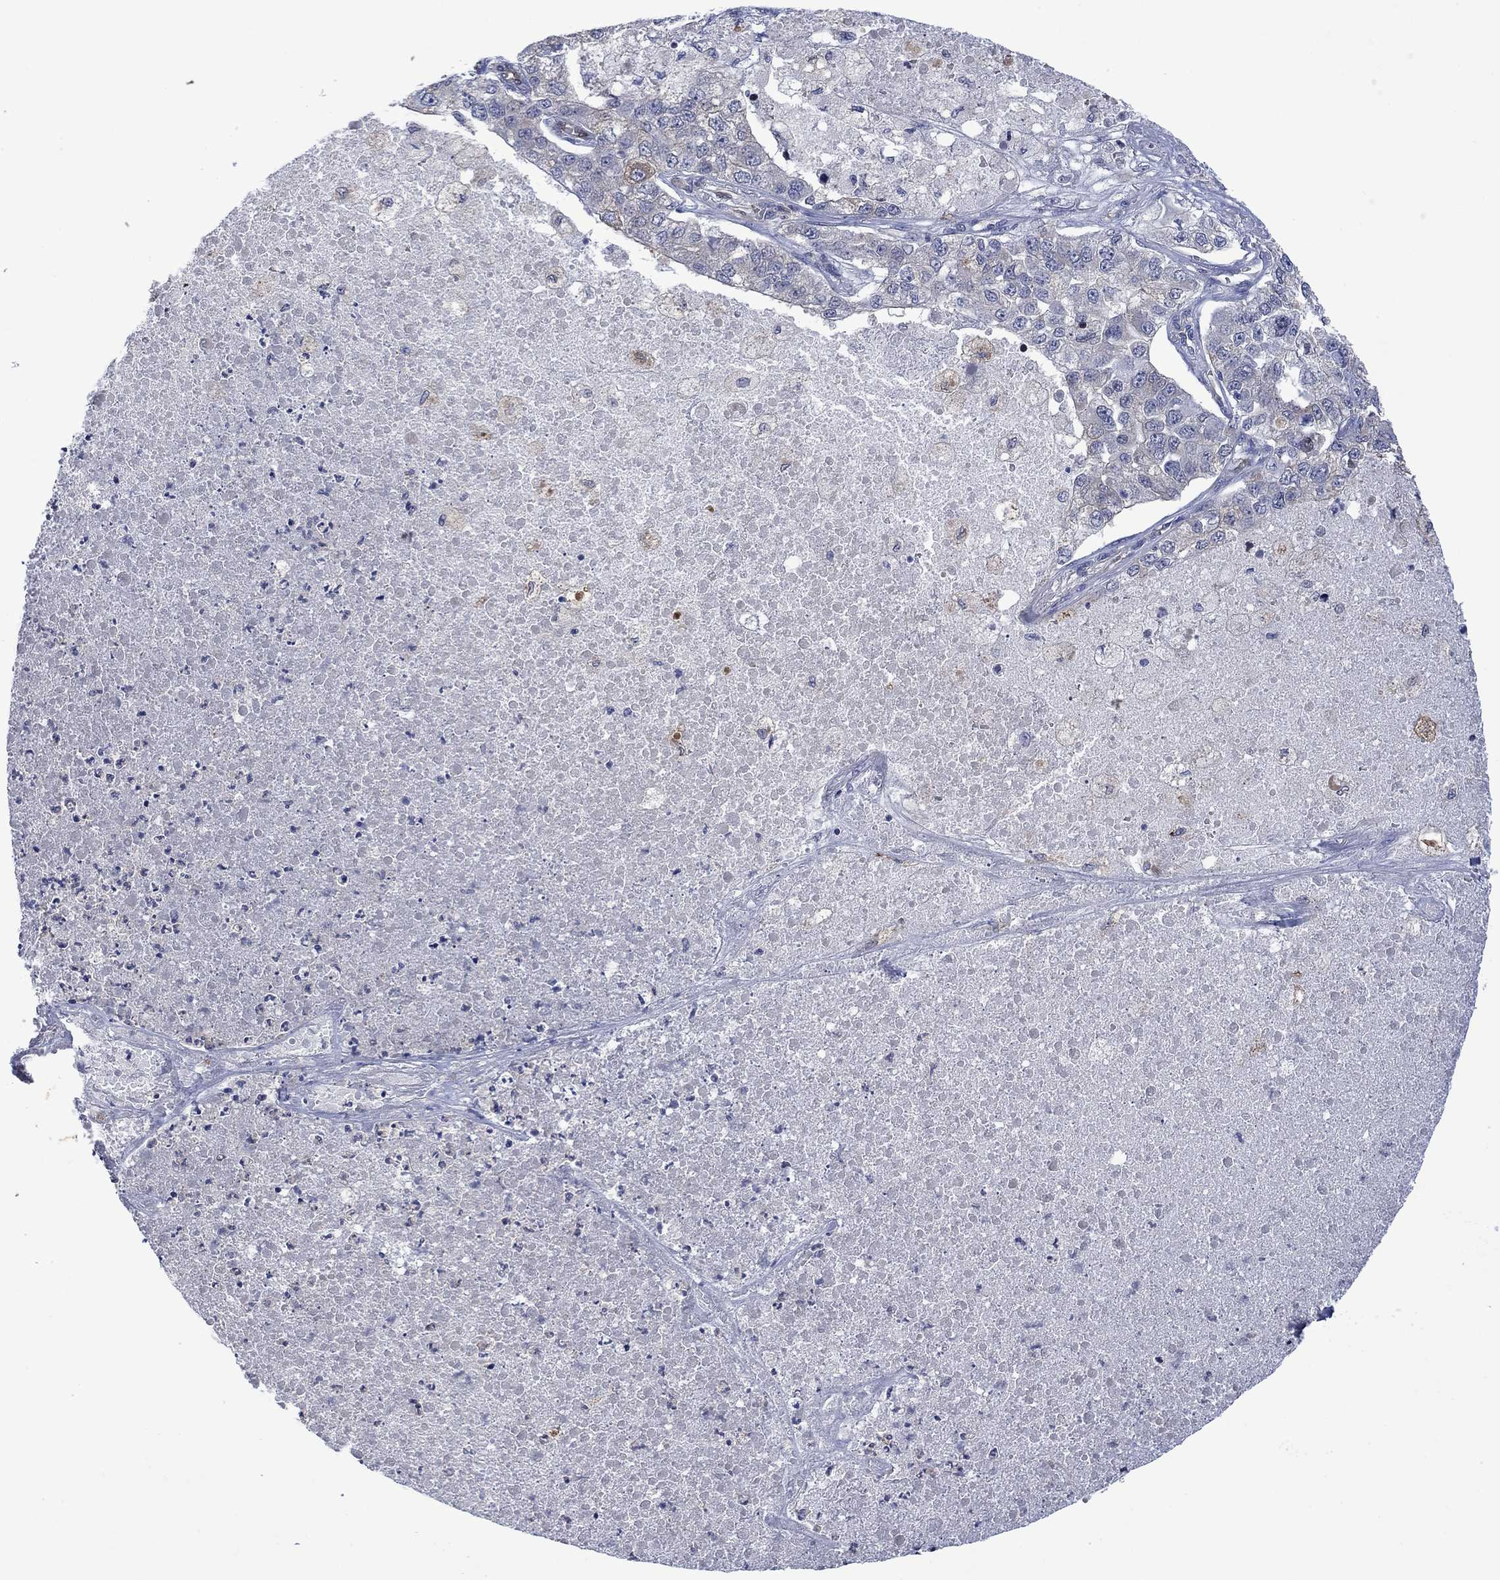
{"staining": {"intensity": "negative", "quantity": "none", "location": "none"}, "tissue": "lung cancer", "cell_type": "Tumor cells", "image_type": "cancer", "snomed": [{"axis": "morphology", "description": "Adenocarcinoma, NOS"}, {"axis": "topography", "description": "Lung"}], "caption": "IHC of human adenocarcinoma (lung) demonstrates no positivity in tumor cells.", "gene": "AGL", "patient": {"sex": "male", "age": 49}}